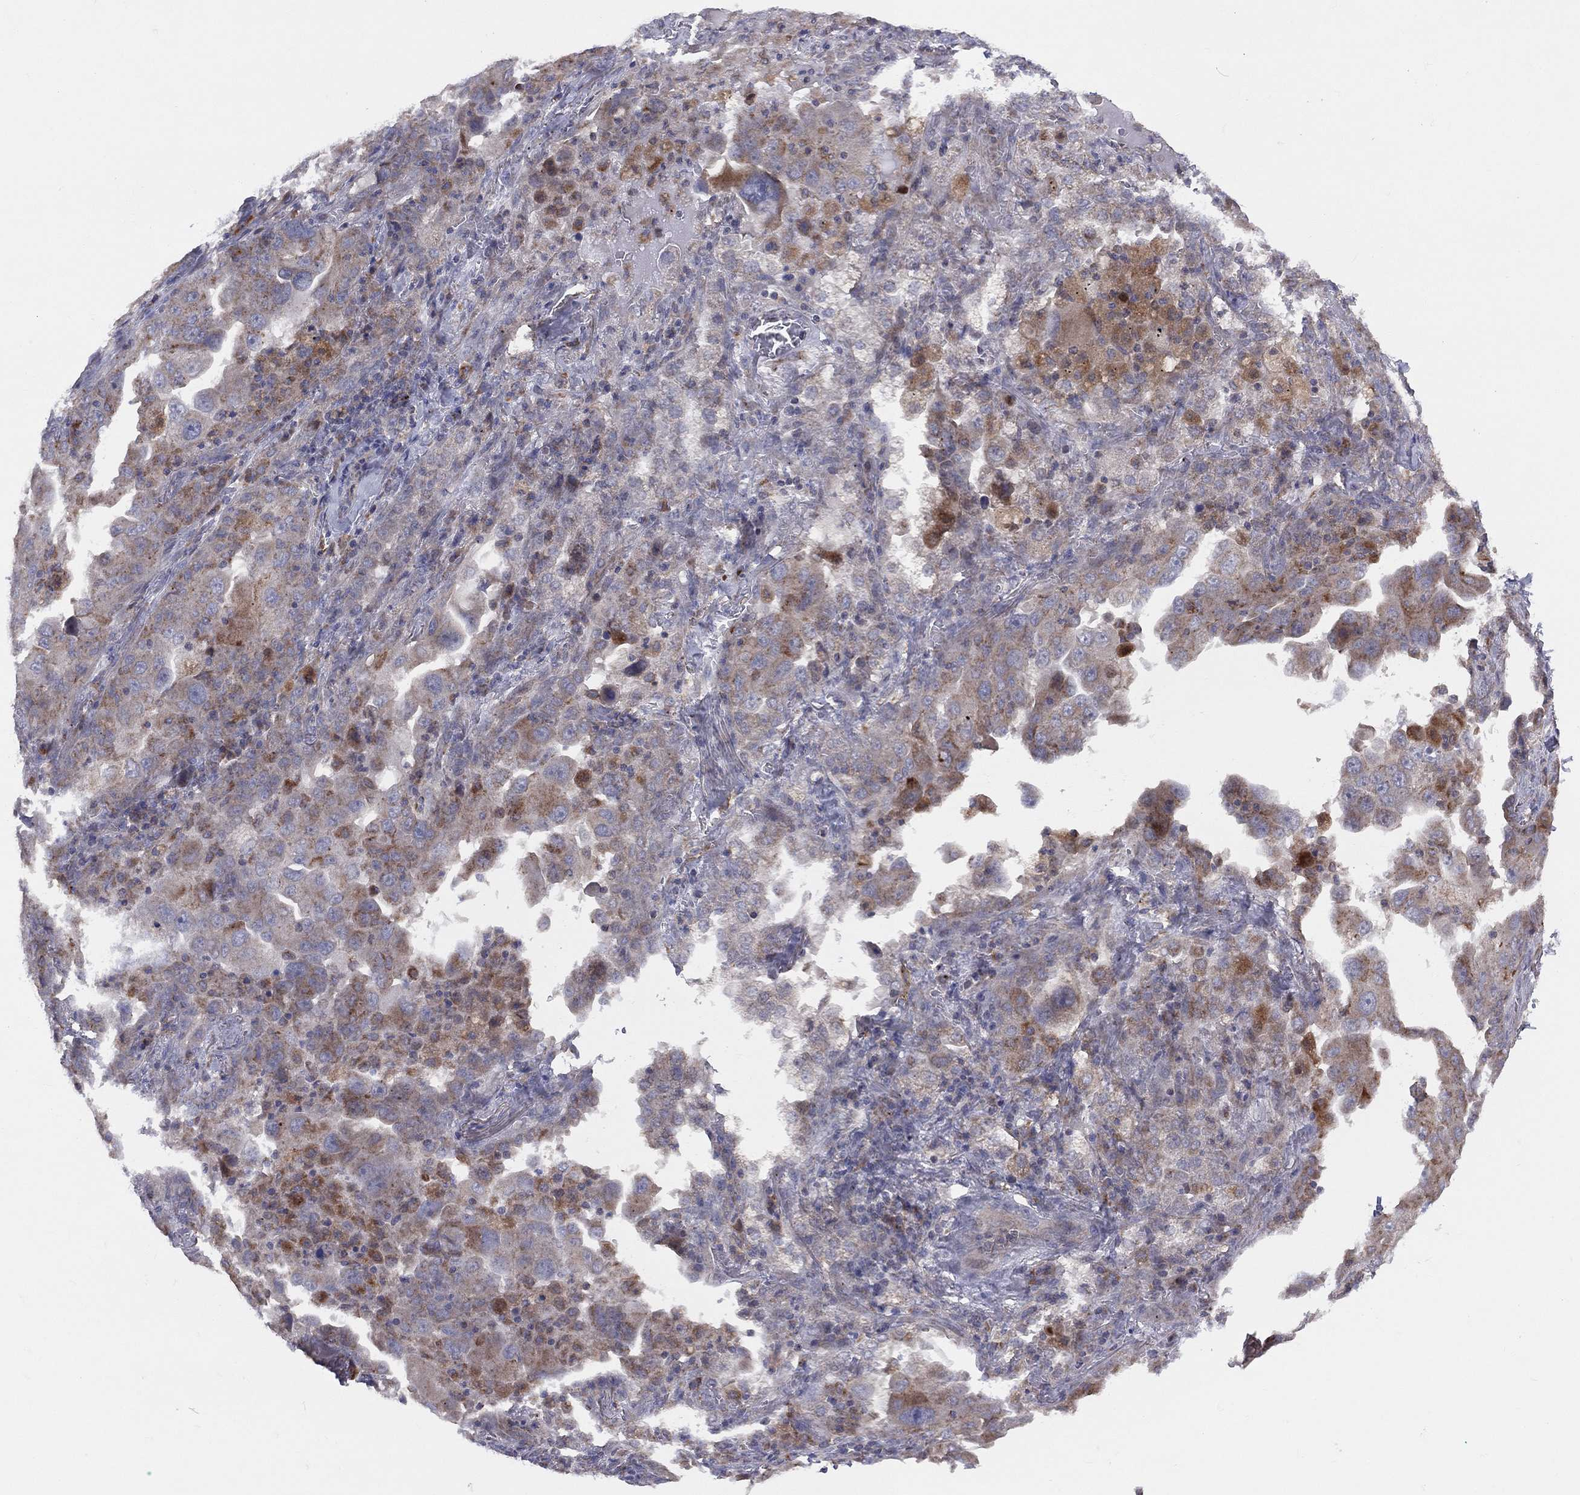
{"staining": {"intensity": "moderate", "quantity": "25%-75%", "location": "cytoplasmic/membranous"}, "tissue": "lung cancer", "cell_type": "Tumor cells", "image_type": "cancer", "snomed": [{"axis": "morphology", "description": "Adenocarcinoma, NOS"}, {"axis": "topography", "description": "Lung"}], "caption": "This micrograph demonstrates IHC staining of adenocarcinoma (lung), with medium moderate cytoplasmic/membranous expression in about 25%-75% of tumor cells.", "gene": "STARD3", "patient": {"sex": "female", "age": 61}}